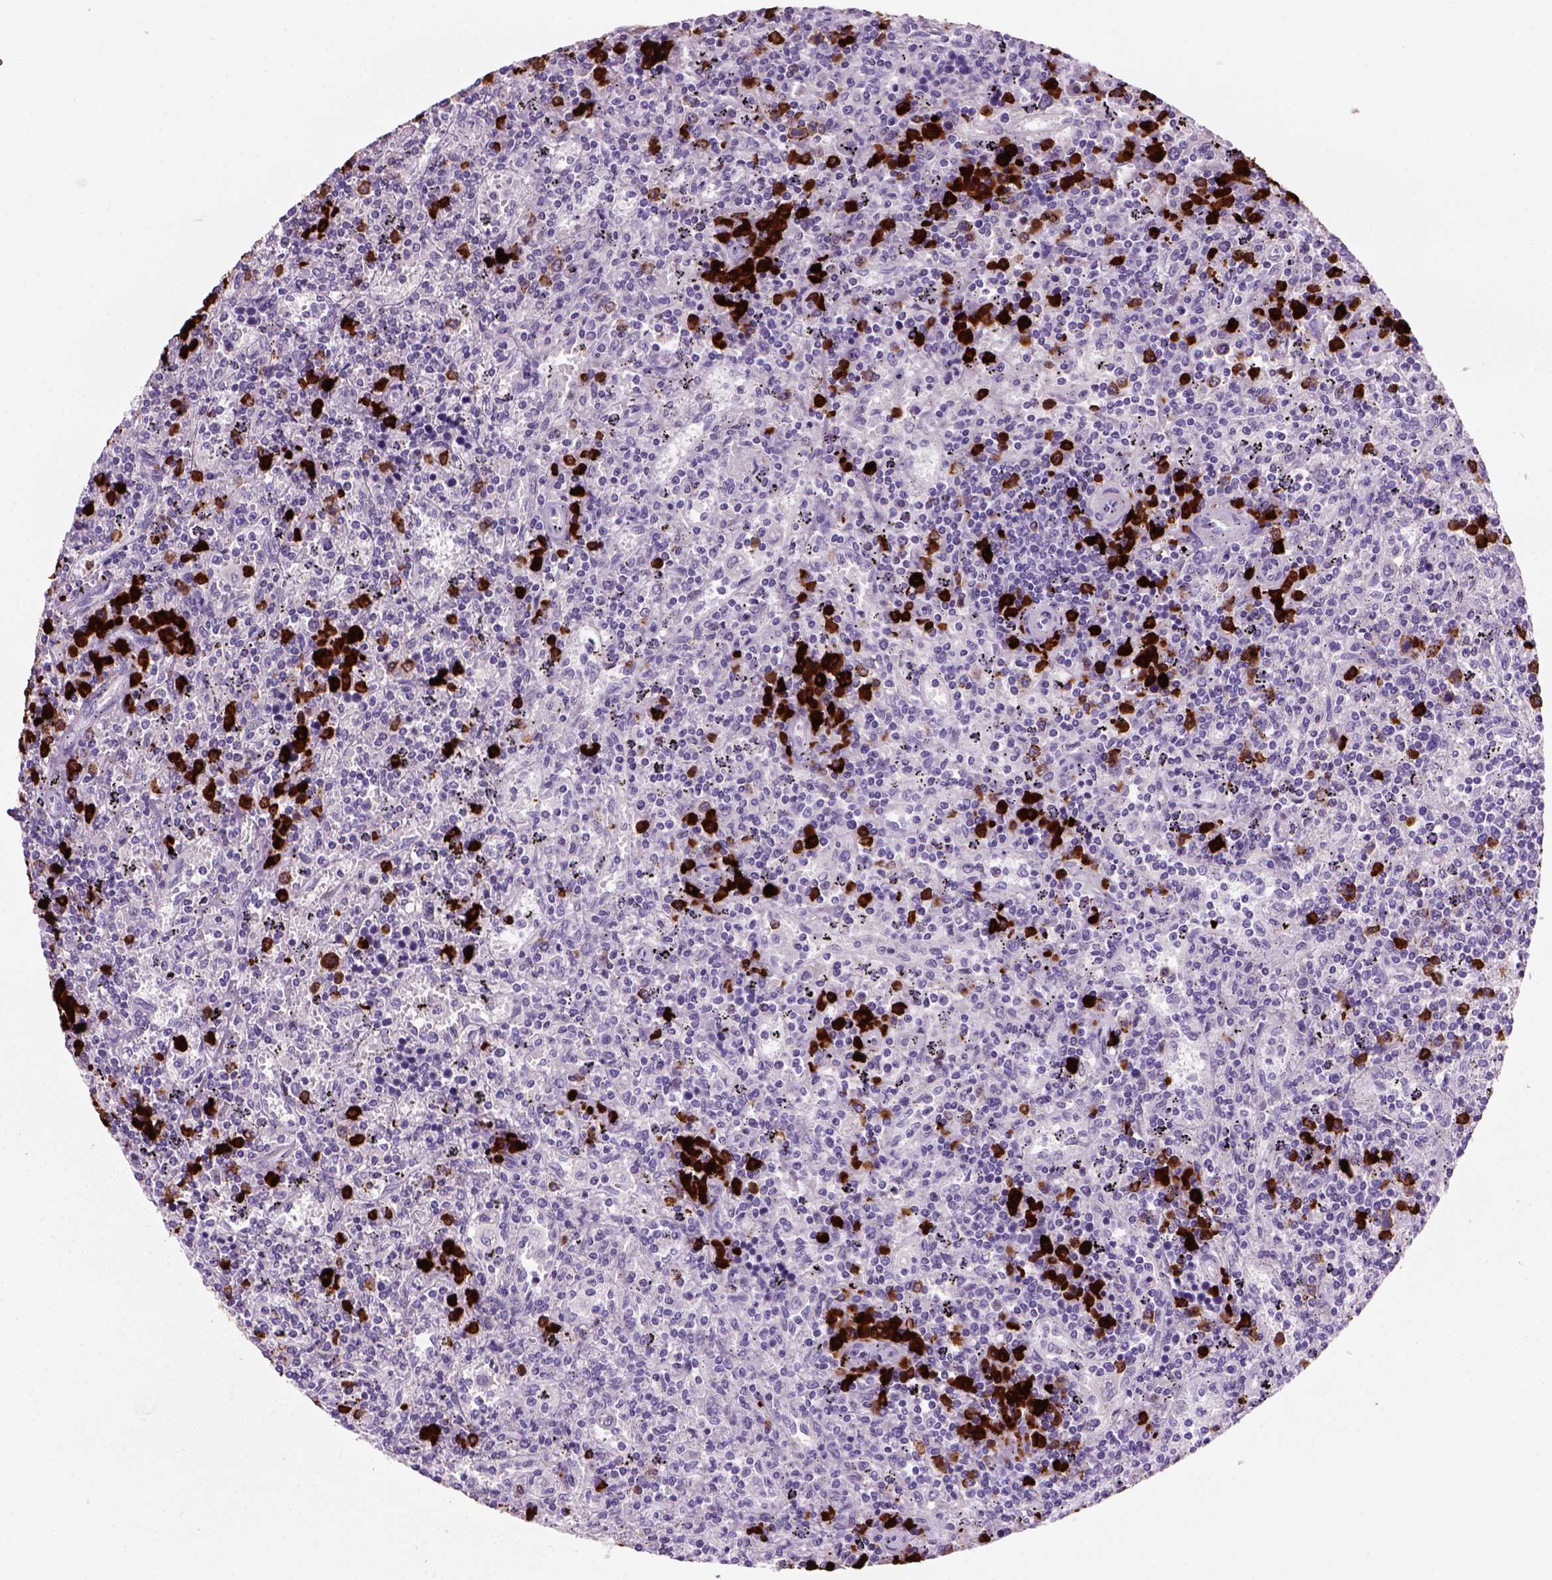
{"staining": {"intensity": "negative", "quantity": "none", "location": "none"}, "tissue": "lymphoma", "cell_type": "Tumor cells", "image_type": "cancer", "snomed": [{"axis": "morphology", "description": "Malignant lymphoma, non-Hodgkin's type, Low grade"}, {"axis": "topography", "description": "Spleen"}], "caption": "Tumor cells show no significant staining in lymphoma. (DAB immunohistochemistry (IHC) with hematoxylin counter stain).", "gene": "MZB1", "patient": {"sex": "male", "age": 62}}